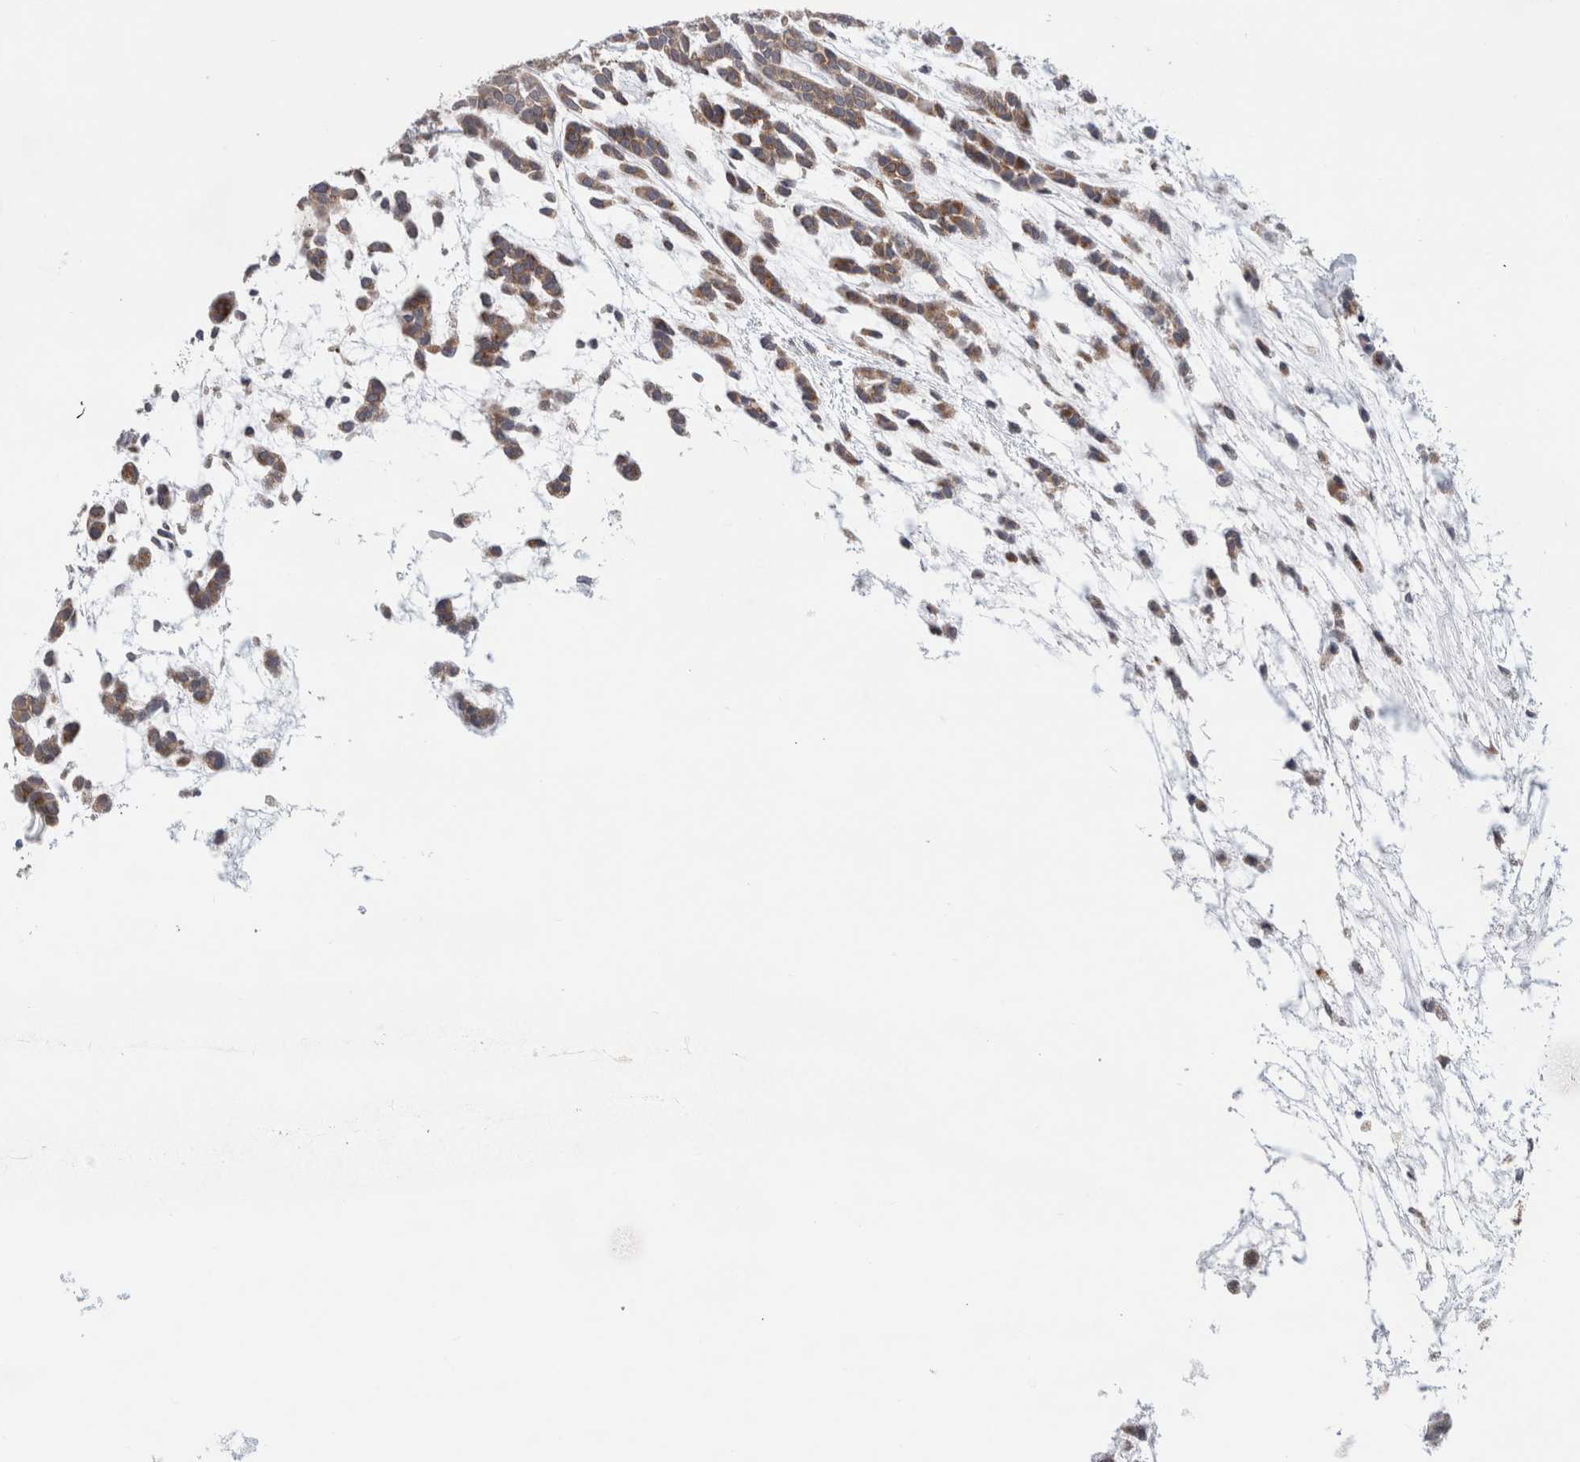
{"staining": {"intensity": "moderate", "quantity": ">75%", "location": "cytoplasmic/membranous"}, "tissue": "head and neck cancer", "cell_type": "Tumor cells", "image_type": "cancer", "snomed": [{"axis": "morphology", "description": "Adenocarcinoma, NOS"}, {"axis": "morphology", "description": "Adenoma, NOS"}, {"axis": "topography", "description": "Head-Neck"}], "caption": "Moderate cytoplasmic/membranous expression for a protein is appreciated in about >75% of tumor cells of head and neck cancer using immunohistochemistry (IHC).", "gene": "RAB18", "patient": {"sex": "female", "age": 55}}